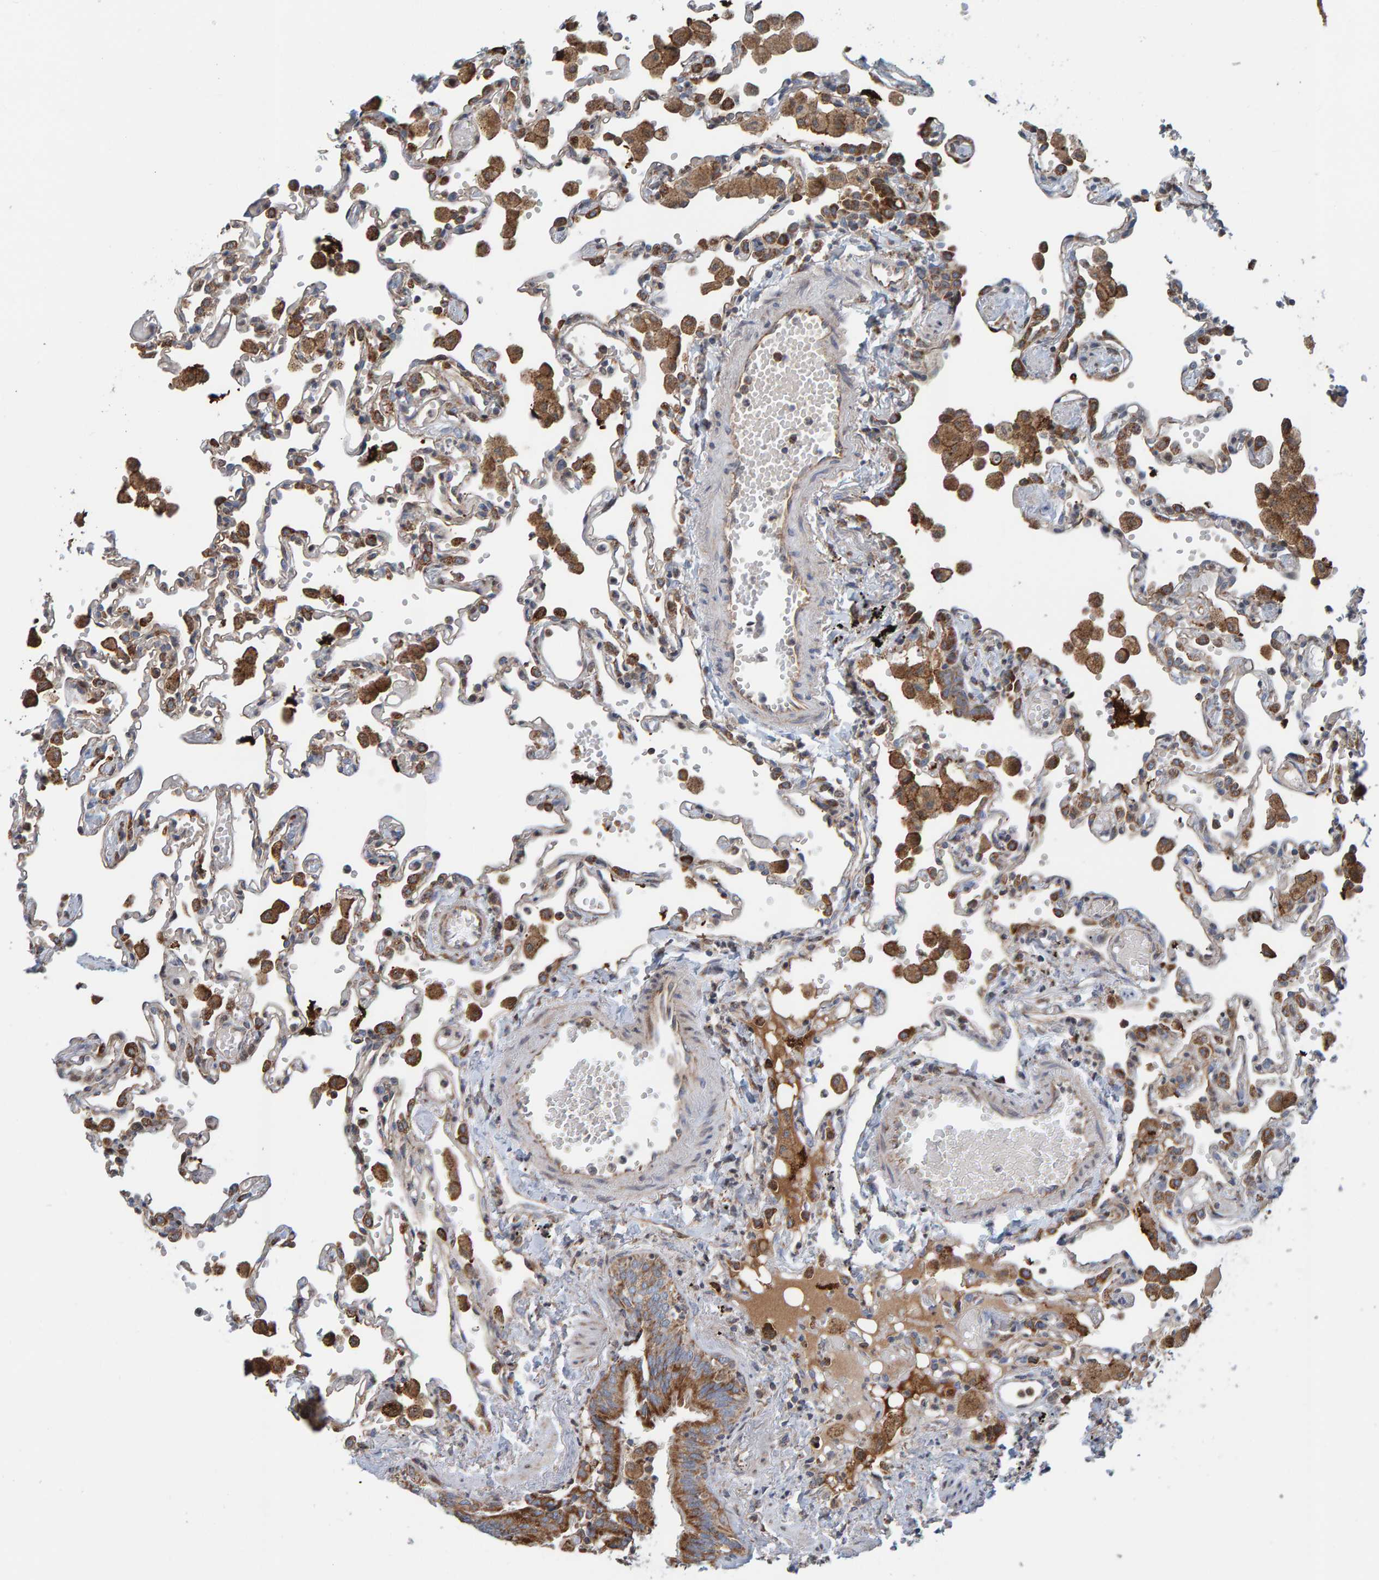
{"staining": {"intensity": "moderate", "quantity": "<25%", "location": "cytoplasmic/membranous"}, "tissue": "lung", "cell_type": "Alveolar cells", "image_type": "normal", "snomed": [{"axis": "morphology", "description": "Normal tissue, NOS"}, {"axis": "topography", "description": "Bronchus"}, {"axis": "topography", "description": "Lung"}], "caption": "About <25% of alveolar cells in unremarkable lung demonstrate moderate cytoplasmic/membranous protein positivity as visualized by brown immunohistochemical staining.", "gene": "MRPL45", "patient": {"sex": "female", "age": 49}}